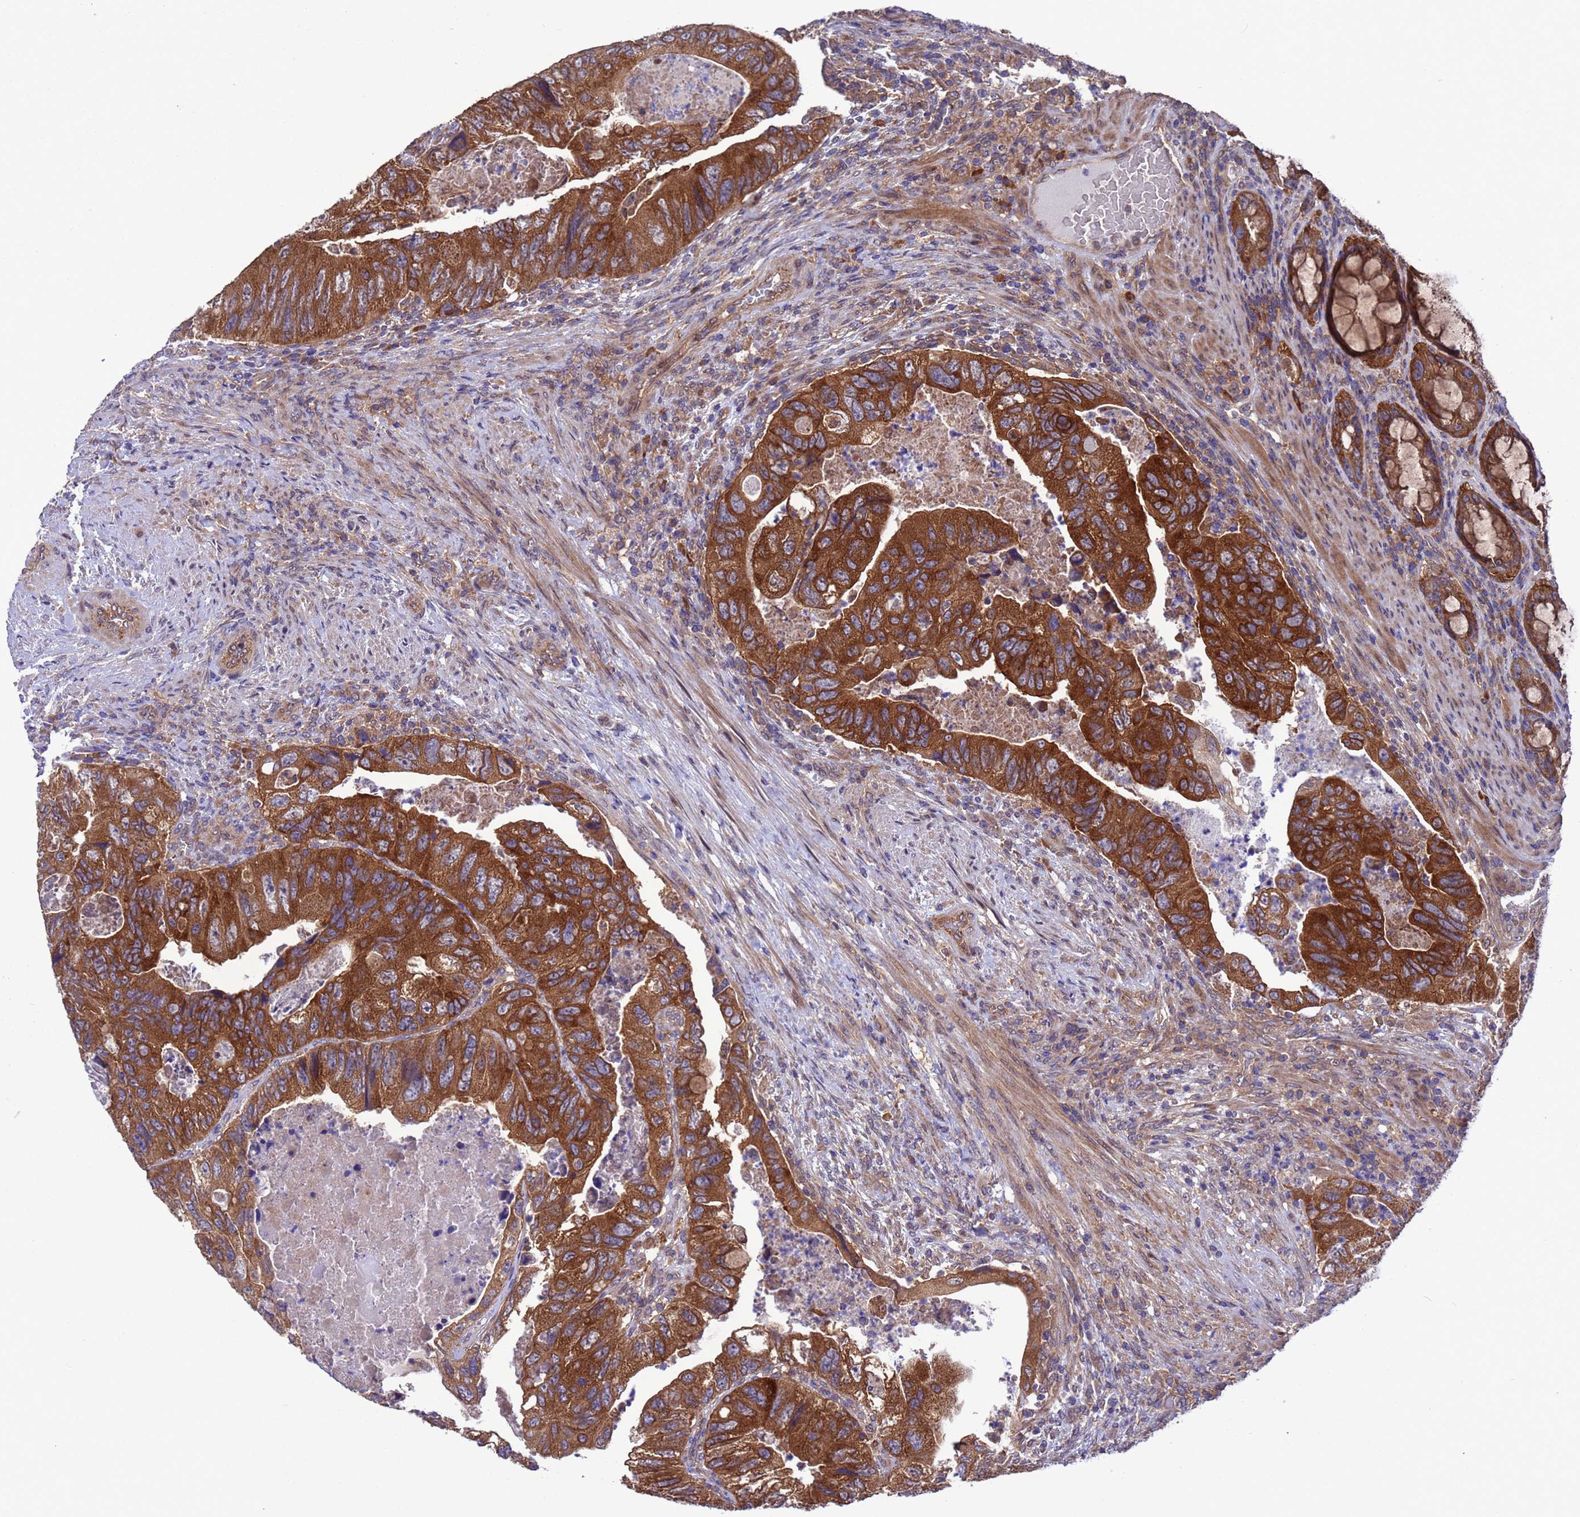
{"staining": {"intensity": "strong", "quantity": ">75%", "location": "cytoplasmic/membranous"}, "tissue": "colorectal cancer", "cell_type": "Tumor cells", "image_type": "cancer", "snomed": [{"axis": "morphology", "description": "Adenocarcinoma, NOS"}, {"axis": "topography", "description": "Rectum"}], "caption": "DAB immunohistochemical staining of human colorectal adenocarcinoma displays strong cytoplasmic/membranous protein positivity in about >75% of tumor cells.", "gene": "ARHGAP12", "patient": {"sex": "male", "age": 63}}